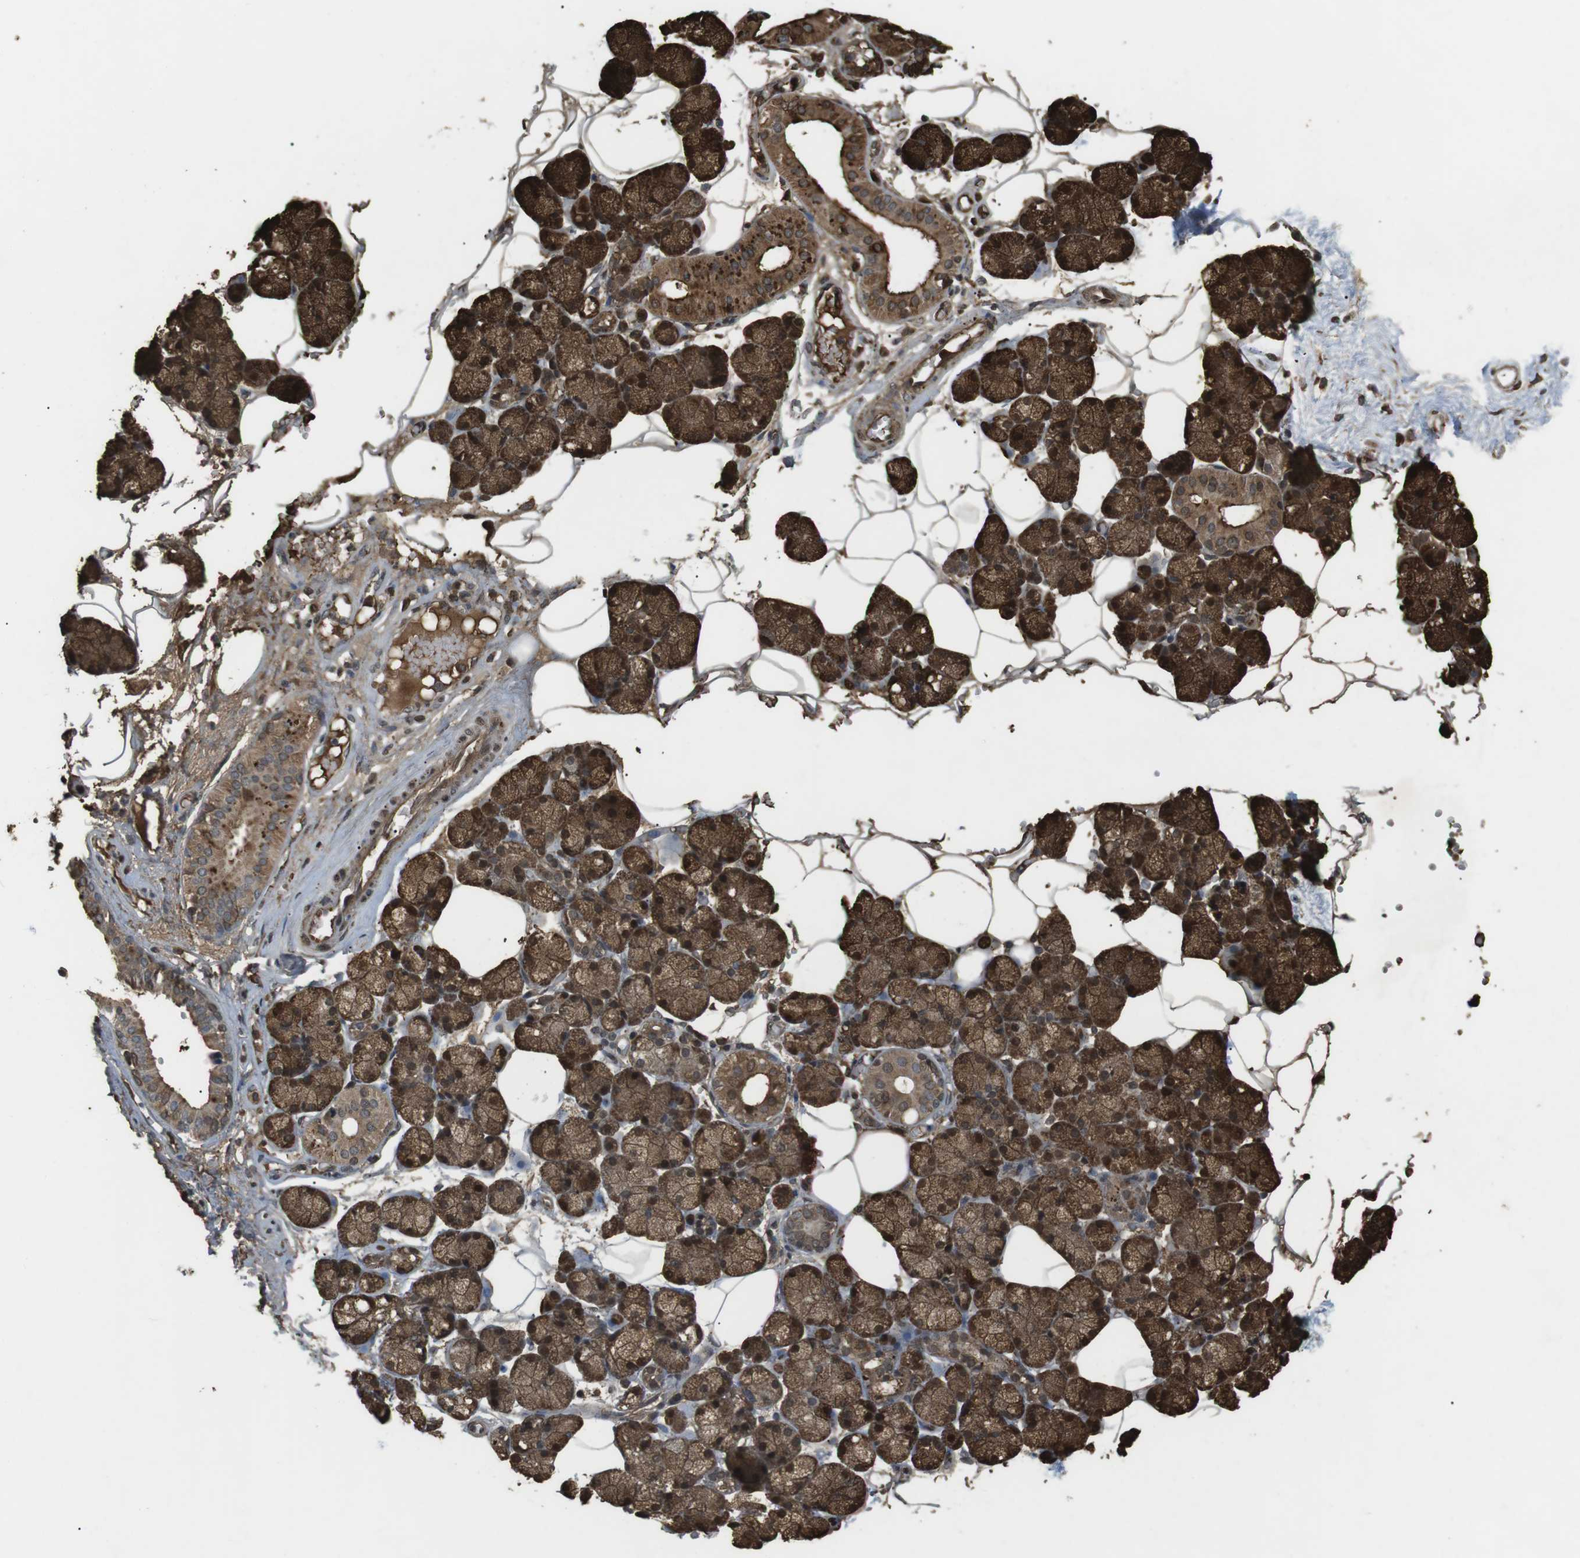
{"staining": {"intensity": "strong", "quantity": ">75%", "location": "cytoplasmic/membranous,nuclear"}, "tissue": "salivary gland", "cell_type": "Glandular cells", "image_type": "normal", "snomed": [{"axis": "morphology", "description": "Normal tissue, NOS"}, {"axis": "topography", "description": "Salivary gland"}], "caption": "Brown immunohistochemical staining in benign human salivary gland demonstrates strong cytoplasmic/membranous,nuclear expression in approximately >75% of glandular cells. The staining was performed using DAB (3,3'-diaminobenzidine), with brown indicating positive protein expression. Nuclei are stained blue with hematoxylin.", "gene": "KANK2", "patient": {"sex": "male", "age": 62}}